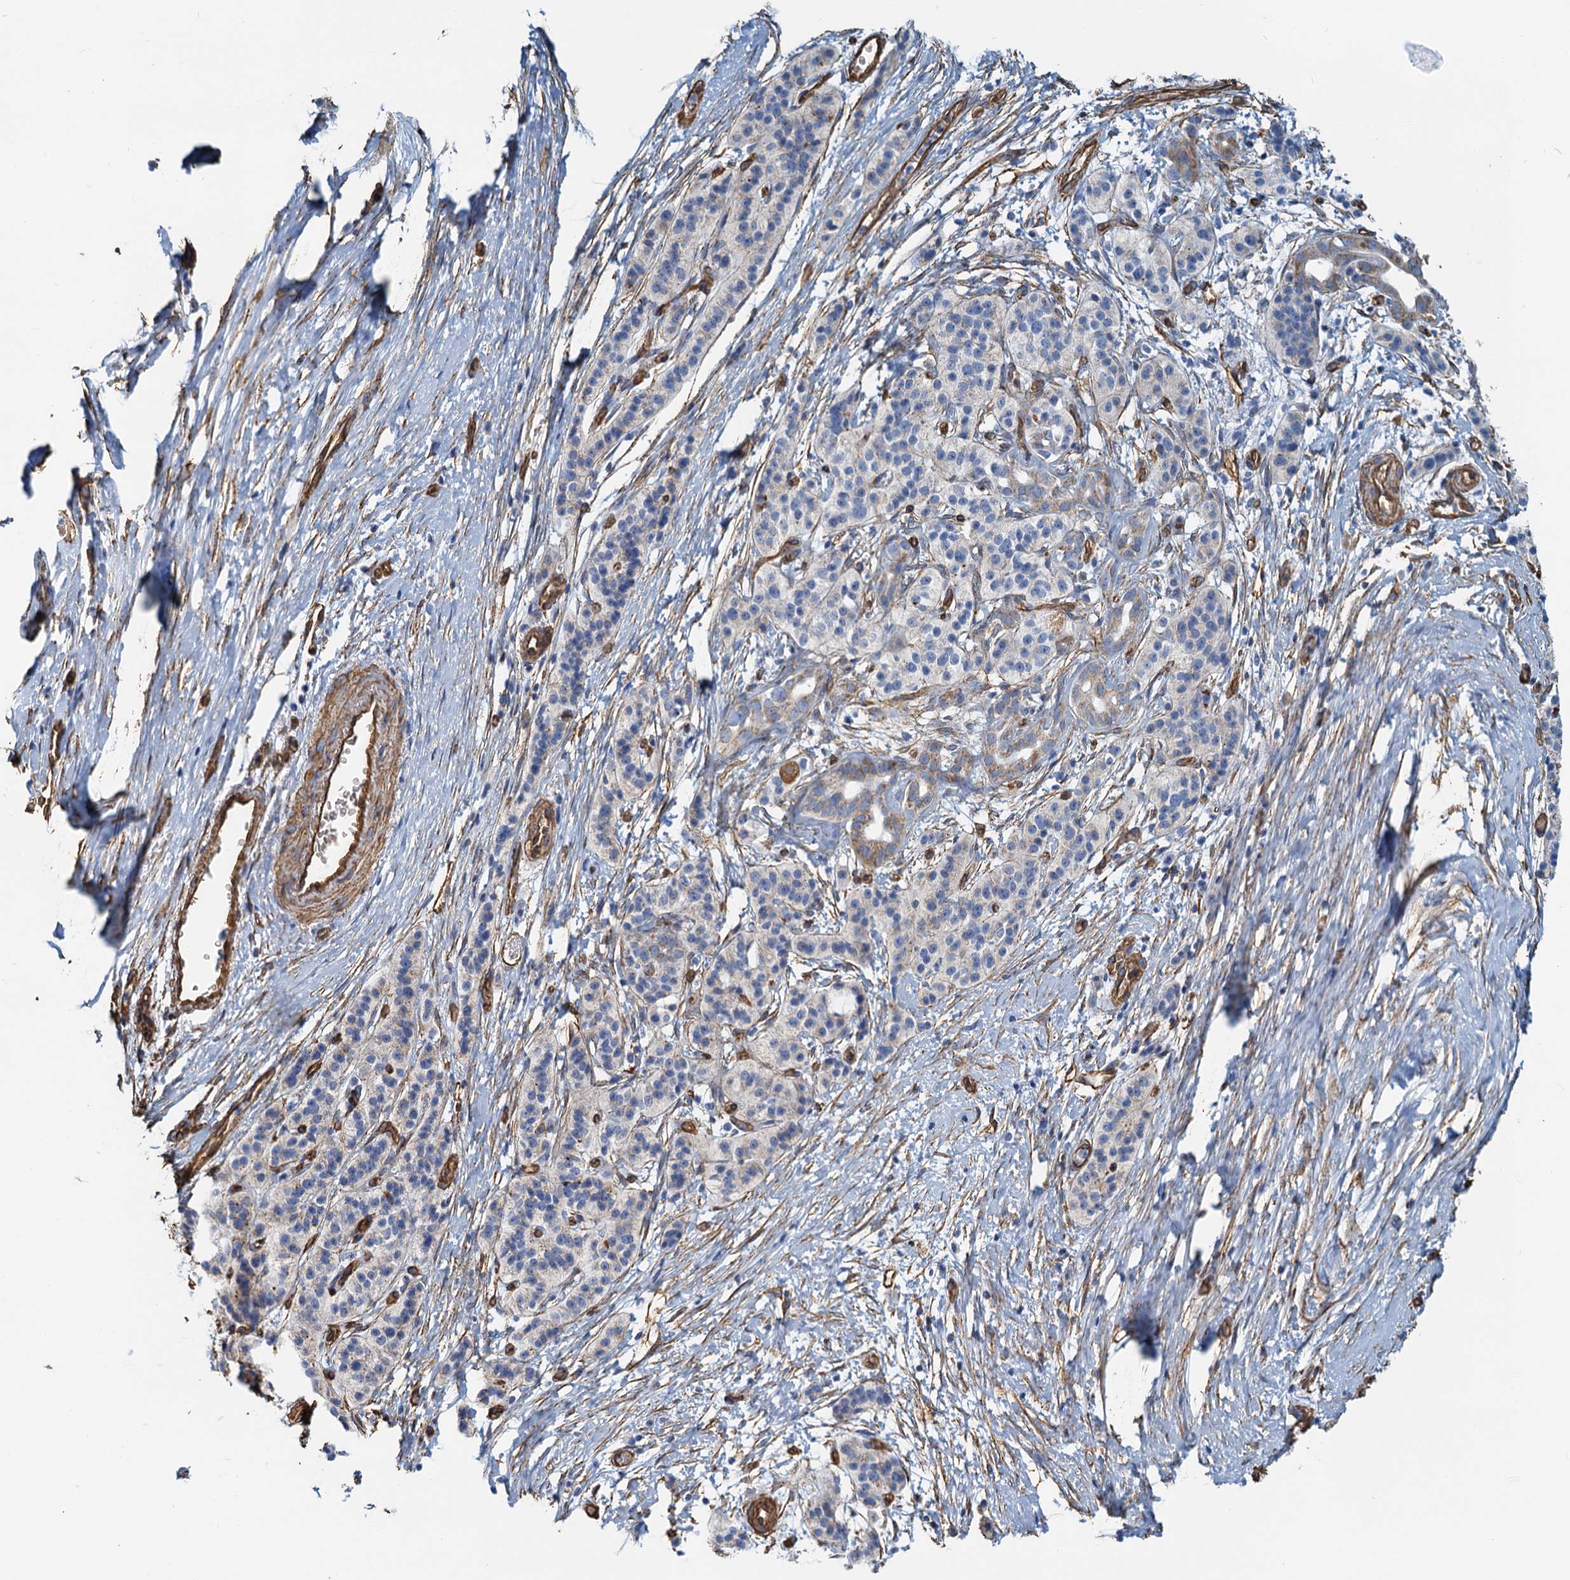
{"staining": {"intensity": "weak", "quantity": "<25%", "location": "cytoplasmic/membranous"}, "tissue": "pancreatic cancer", "cell_type": "Tumor cells", "image_type": "cancer", "snomed": [{"axis": "morphology", "description": "Adenocarcinoma, NOS"}, {"axis": "topography", "description": "Pancreas"}], "caption": "The histopathology image displays no significant staining in tumor cells of adenocarcinoma (pancreatic).", "gene": "DGKG", "patient": {"sex": "male", "age": 50}}